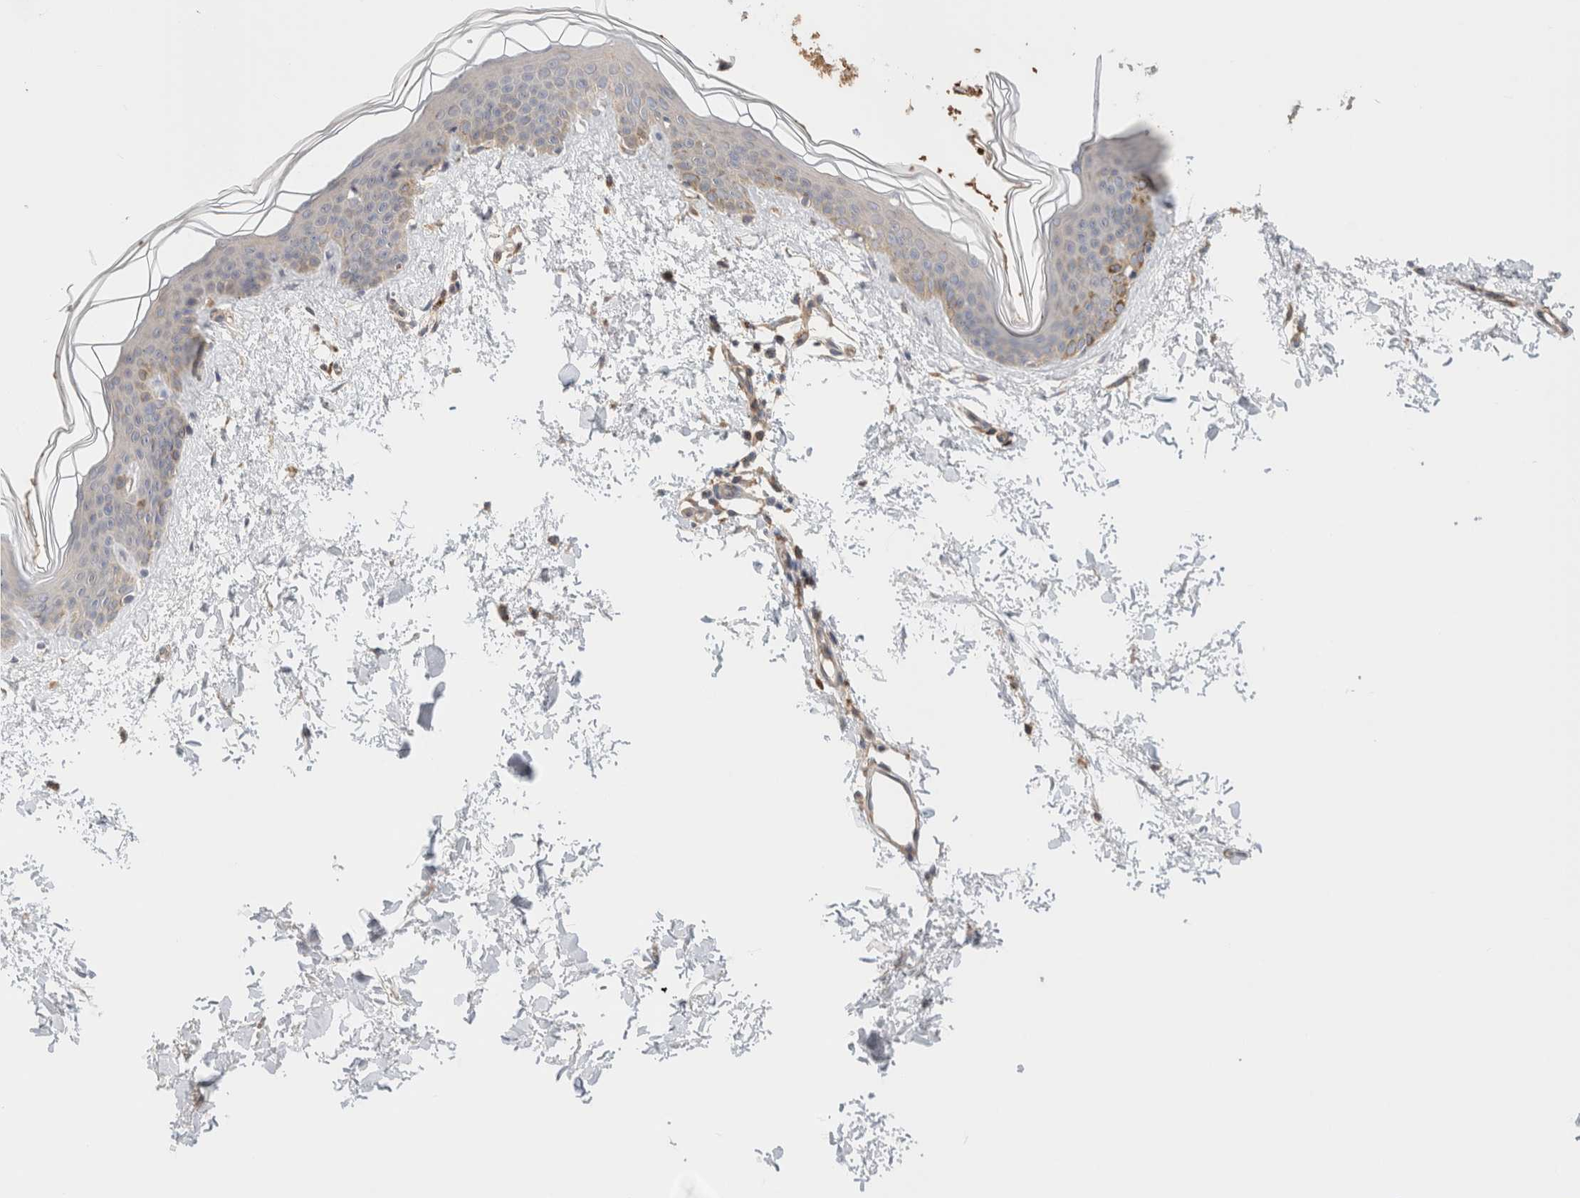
{"staining": {"intensity": "negative", "quantity": "none", "location": "none"}, "tissue": "skin", "cell_type": "Fibroblasts", "image_type": "normal", "snomed": [{"axis": "morphology", "description": "Normal tissue, NOS"}, {"axis": "topography", "description": "Skin"}], "caption": "There is no significant positivity in fibroblasts of skin. (Brightfield microscopy of DAB (3,3'-diaminobenzidine) IHC at high magnification).", "gene": "CFAP418", "patient": {"sex": "female", "age": 46}}